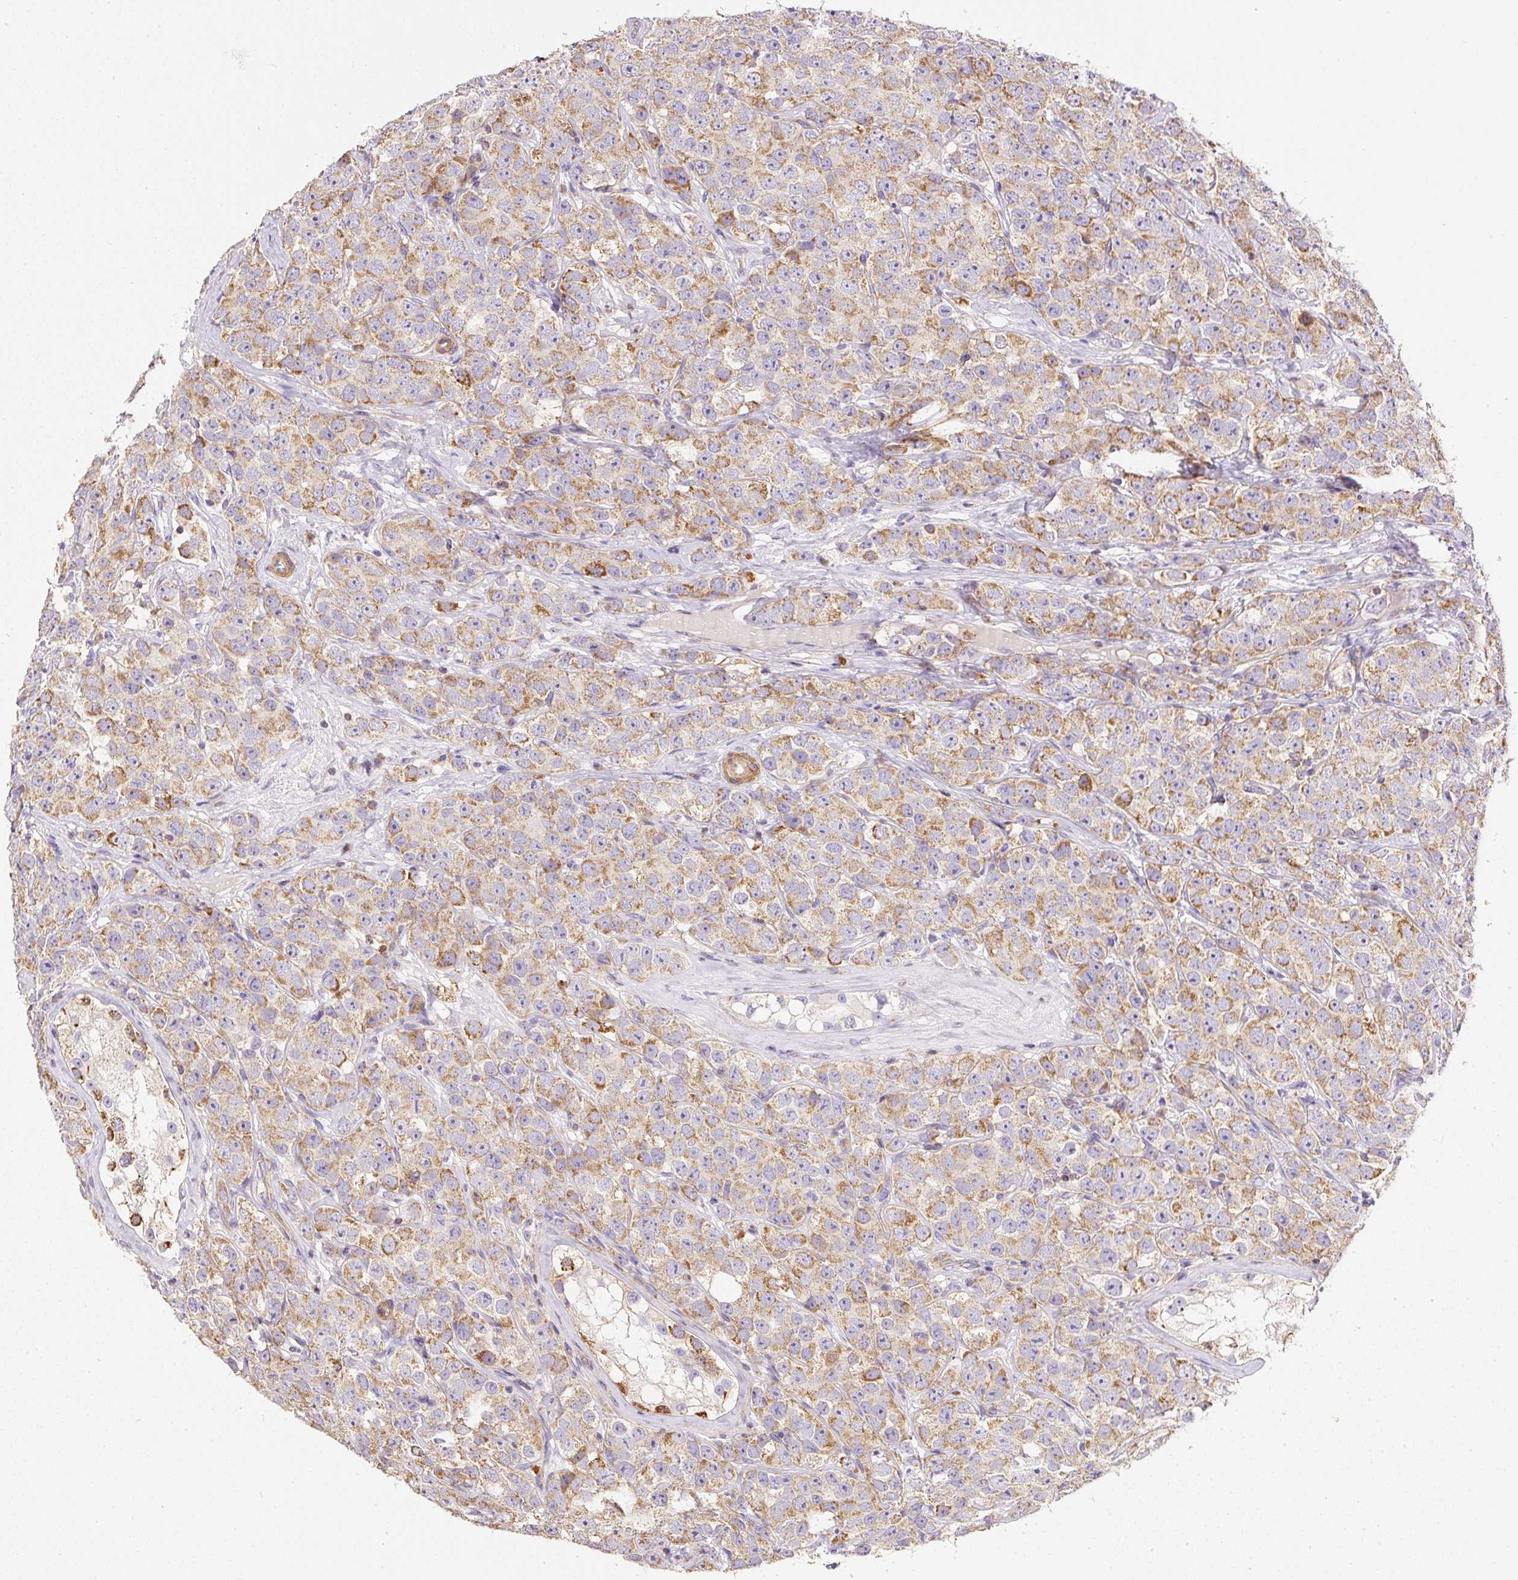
{"staining": {"intensity": "moderate", "quantity": "25%-75%", "location": "cytoplasmic/membranous"}, "tissue": "testis cancer", "cell_type": "Tumor cells", "image_type": "cancer", "snomed": [{"axis": "morphology", "description": "Seminoma, NOS"}, {"axis": "topography", "description": "Testis"}], "caption": "A photomicrograph of seminoma (testis) stained for a protein shows moderate cytoplasmic/membranous brown staining in tumor cells.", "gene": "NDUFAF2", "patient": {"sex": "male", "age": 28}}